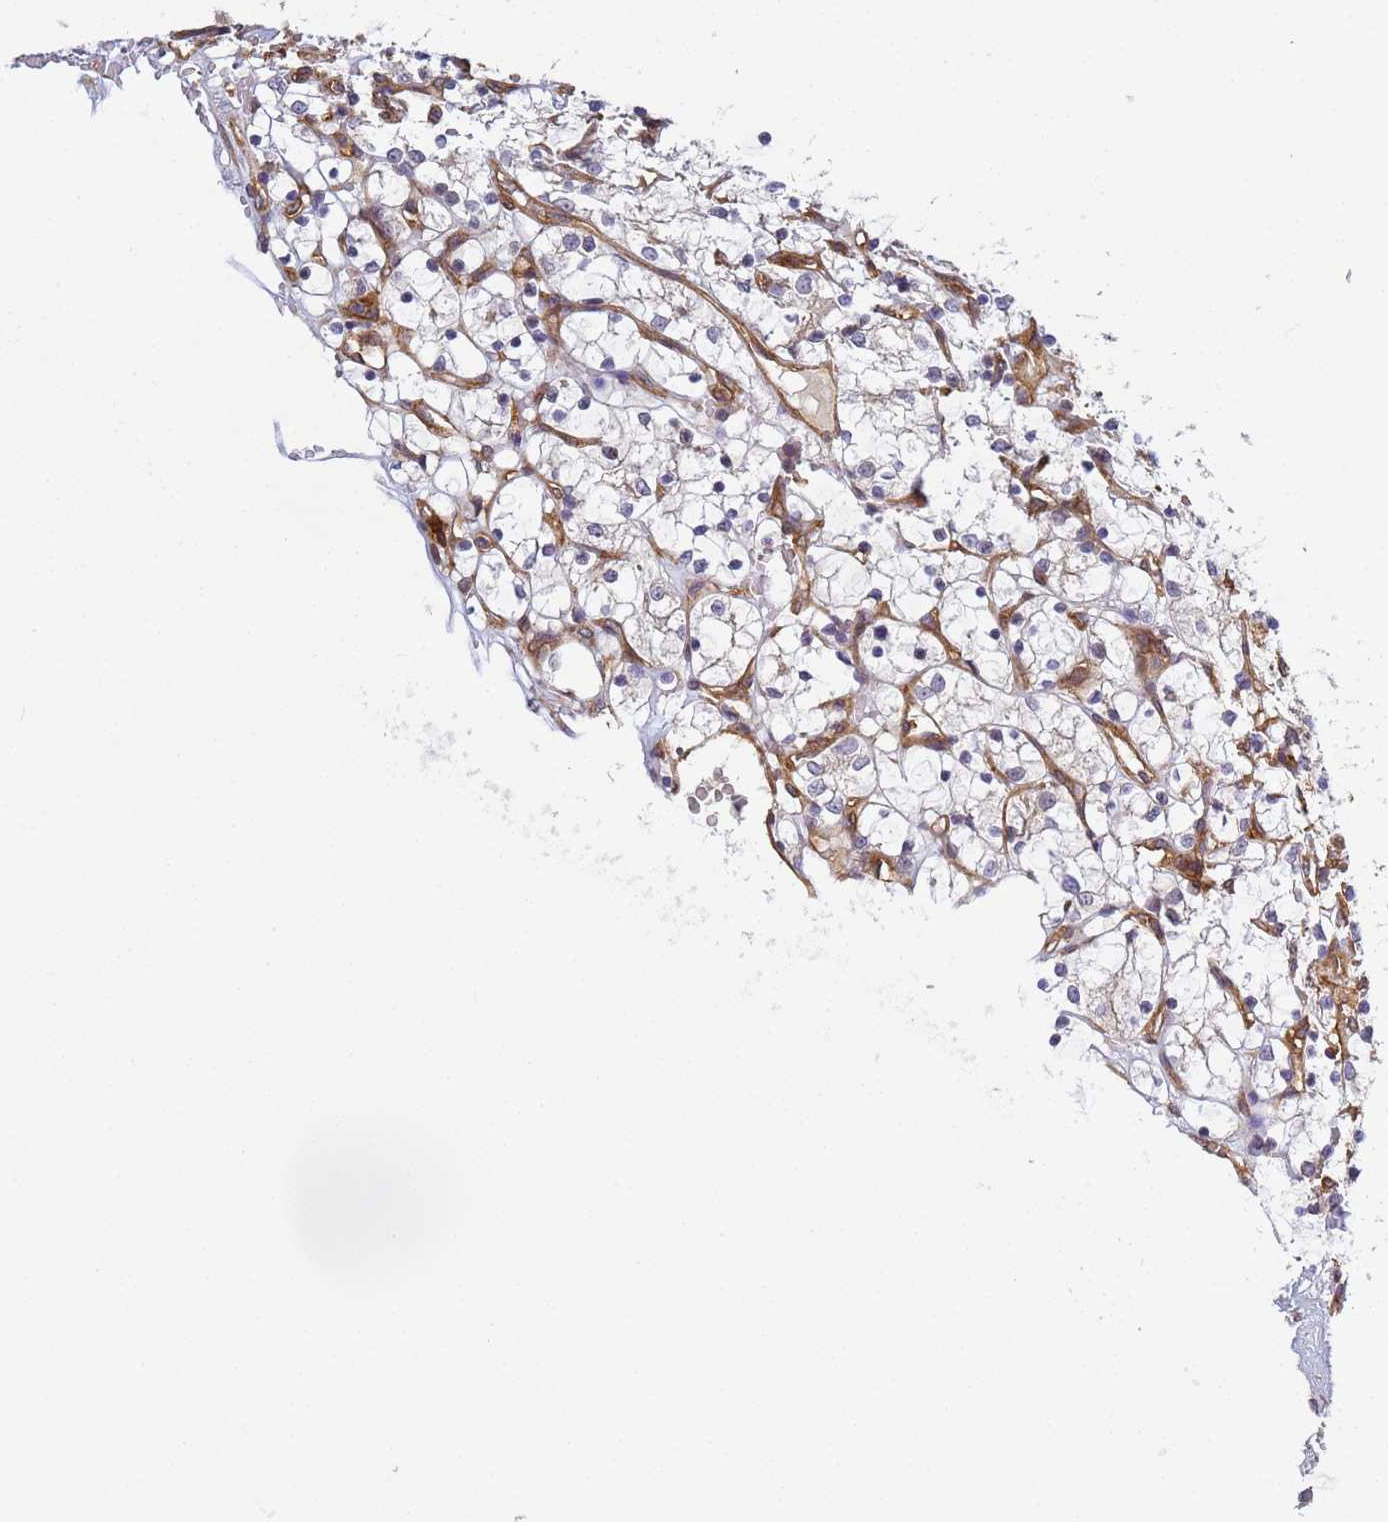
{"staining": {"intensity": "negative", "quantity": "none", "location": "none"}, "tissue": "renal cancer", "cell_type": "Tumor cells", "image_type": "cancer", "snomed": [{"axis": "morphology", "description": "Adenocarcinoma, NOS"}, {"axis": "topography", "description": "Kidney"}], "caption": "This image is of renal adenocarcinoma stained with IHC to label a protein in brown with the nuclei are counter-stained blue. There is no staining in tumor cells.", "gene": "C8orf34", "patient": {"sex": "female", "age": 69}}